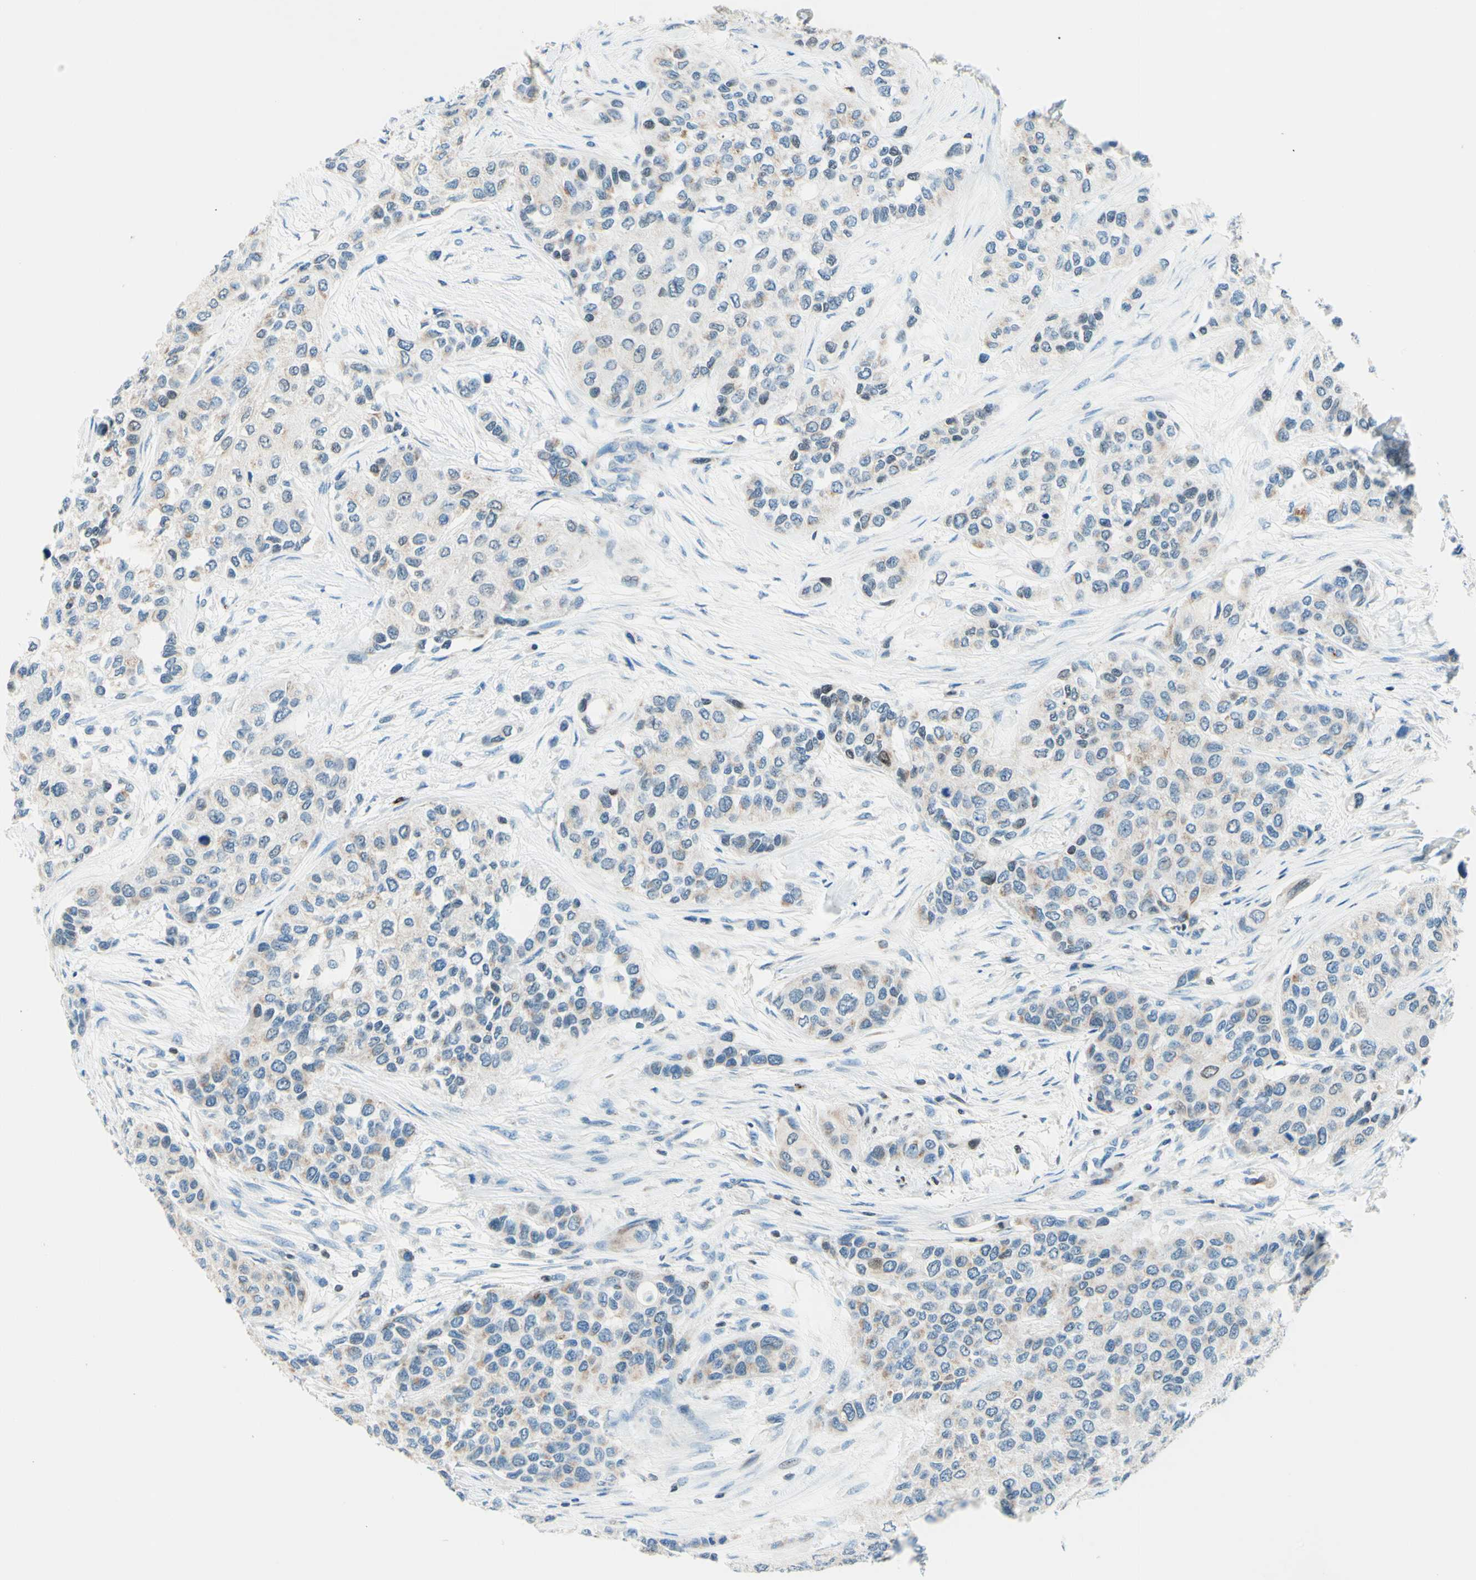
{"staining": {"intensity": "weak", "quantity": "25%-75%", "location": "cytoplasmic/membranous"}, "tissue": "urothelial cancer", "cell_type": "Tumor cells", "image_type": "cancer", "snomed": [{"axis": "morphology", "description": "Urothelial carcinoma, High grade"}, {"axis": "topography", "description": "Urinary bladder"}], "caption": "An image of human urothelial cancer stained for a protein displays weak cytoplasmic/membranous brown staining in tumor cells.", "gene": "CBX7", "patient": {"sex": "female", "age": 56}}